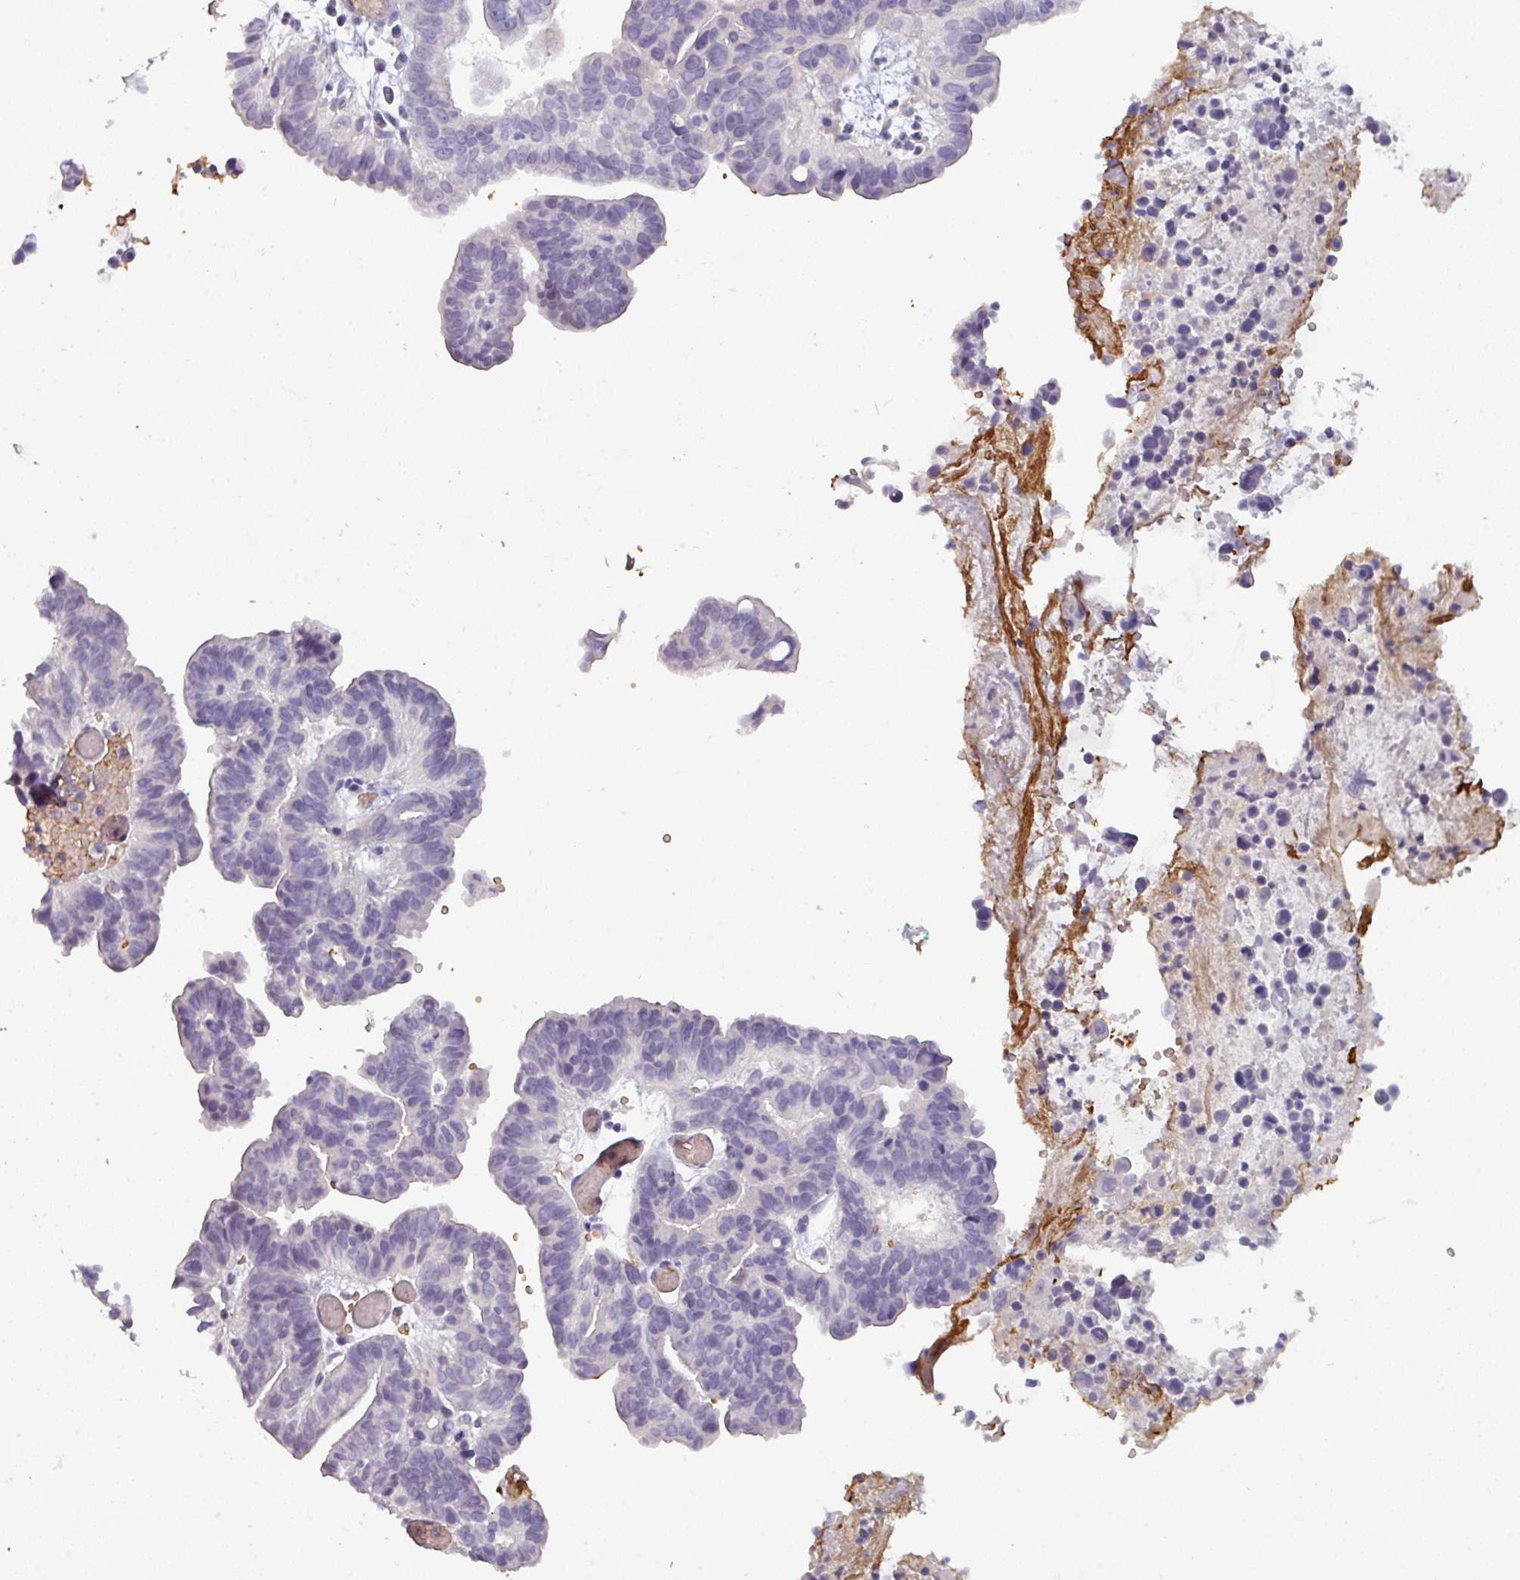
{"staining": {"intensity": "negative", "quantity": "none", "location": "none"}, "tissue": "ovarian cancer", "cell_type": "Tumor cells", "image_type": "cancer", "snomed": [{"axis": "morphology", "description": "Cystadenocarcinoma, serous, NOS"}, {"axis": "topography", "description": "Ovary"}], "caption": "Immunohistochemical staining of ovarian cancer (serous cystadenocarcinoma) shows no significant staining in tumor cells. (DAB (3,3'-diaminobenzidine) IHC, high magnification).", "gene": "AREL1", "patient": {"sex": "female", "age": 56}}